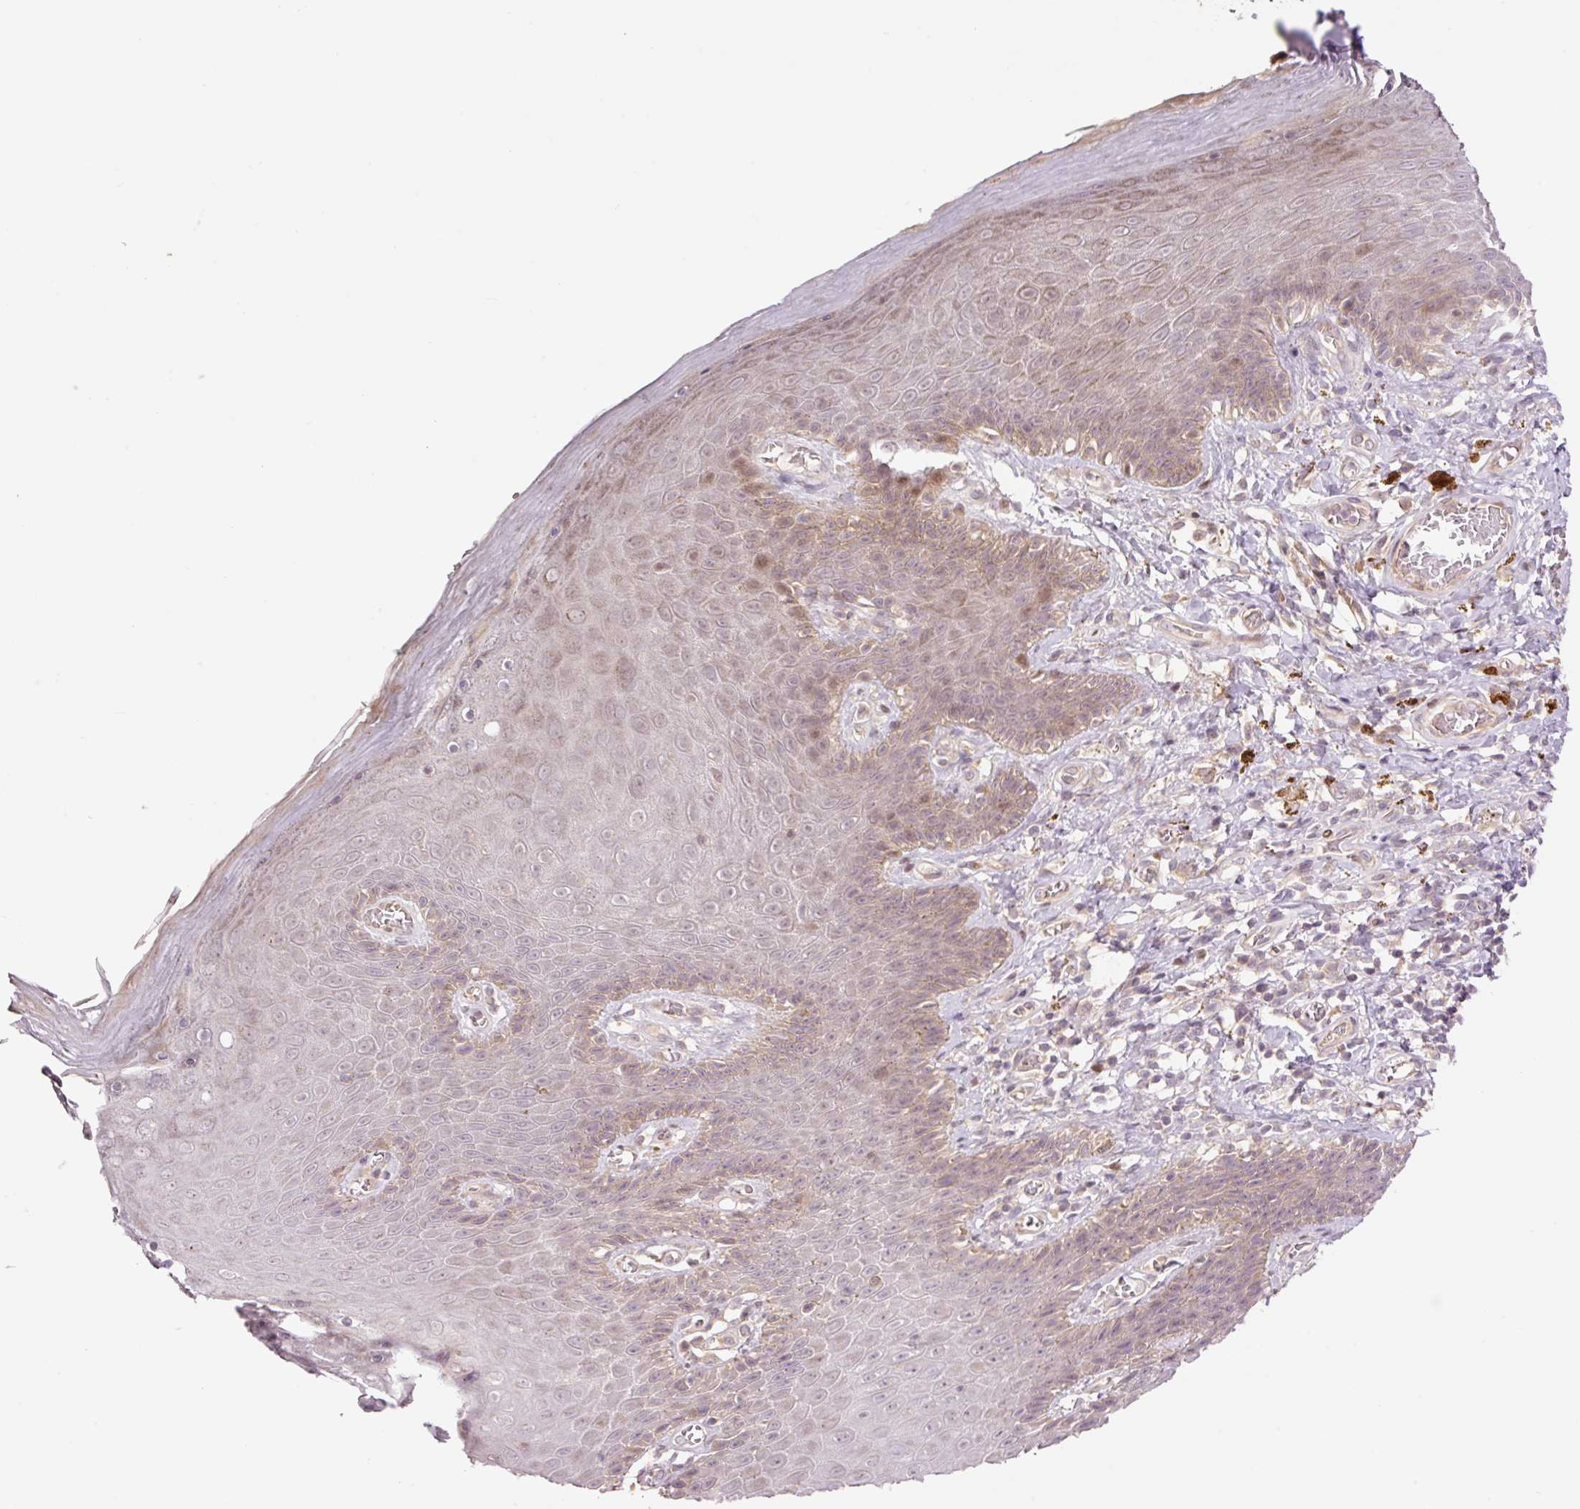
{"staining": {"intensity": "moderate", "quantity": "<25%", "location": "cytoplasmic/membranous,nuclear"}, "tissue": "skin", "cell_type": "Epidermal cells", "image_type": "normal", "snomed": [{"axis": "morphology", "description": "Normal tissue, NOS"}, {"axis": "topography", "description": "Anal"}, {"axis": "topography", "description": "Peripheral nerve tissue"}], "caption": "Protein analysis of benign skin exhibits moderate cytoplasmic/membranous,nuclear expression in about <25% of epidermal cells. Nuclei are stained in blue.", "gene": "SLC29A3", "patient": {"sex": "male", "age": 53}}